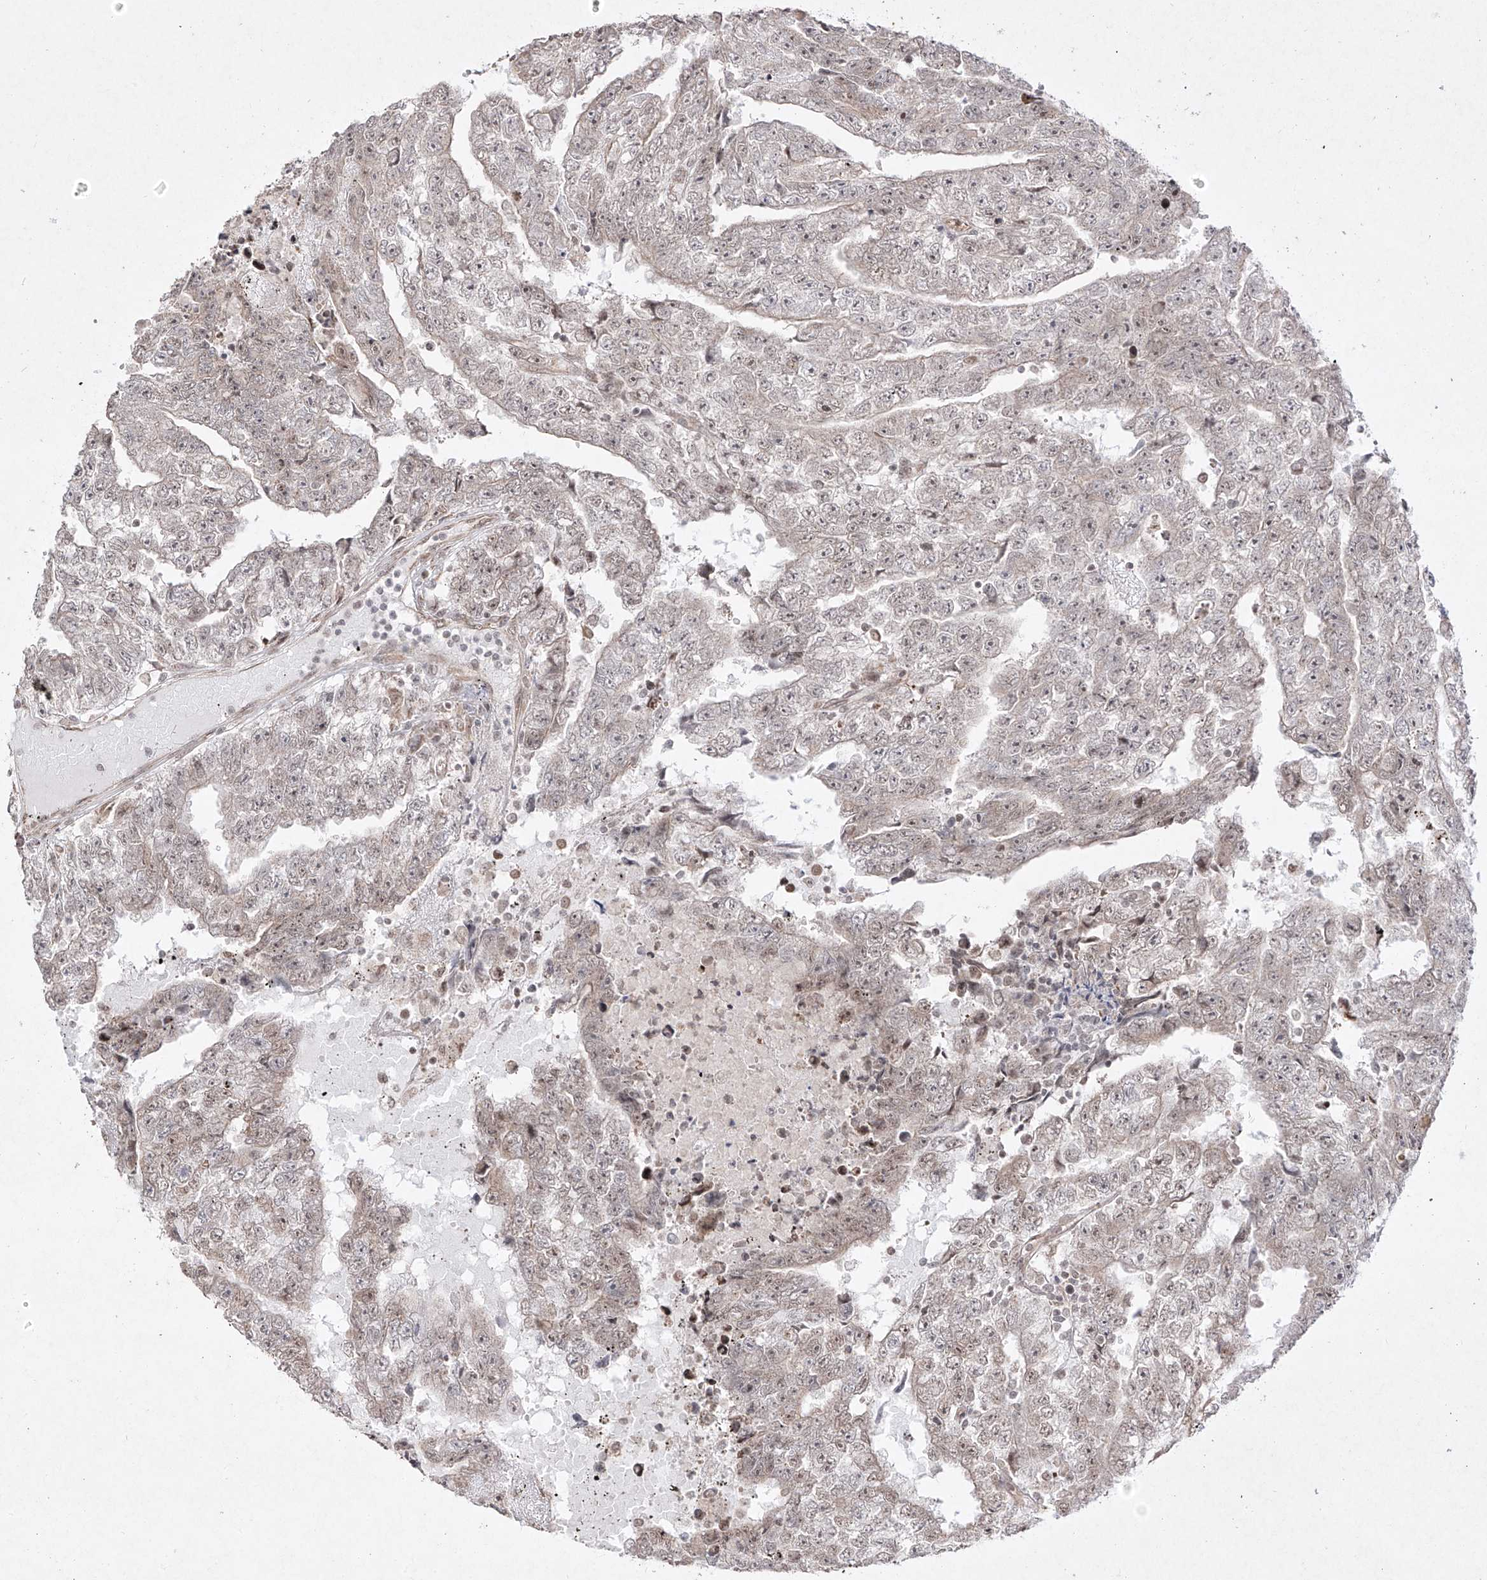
{"staining": {"intensity": "weak", "quantity": "25%-75%", "location": "nuclear"}, "tissue": "testis cancer", "cell_type": "Tumor cells", "image_type": "cancer", "snomed": [{"axis": "morphology", "description": "Carcinoma, Embryonal, NOS"}, {"axis": "topography", "description": "Testis"}], "caption": "Immunohistochemical staining of human testis embryonal carcinoma demonstrates weak nuclear protein expression in approximately 25%-75% of tumor cells. (Brightfield microscopy of DAB IHC at high magnification).", "gene": "SNRNP27", "patient": {"sex": "male", "age": 25}}